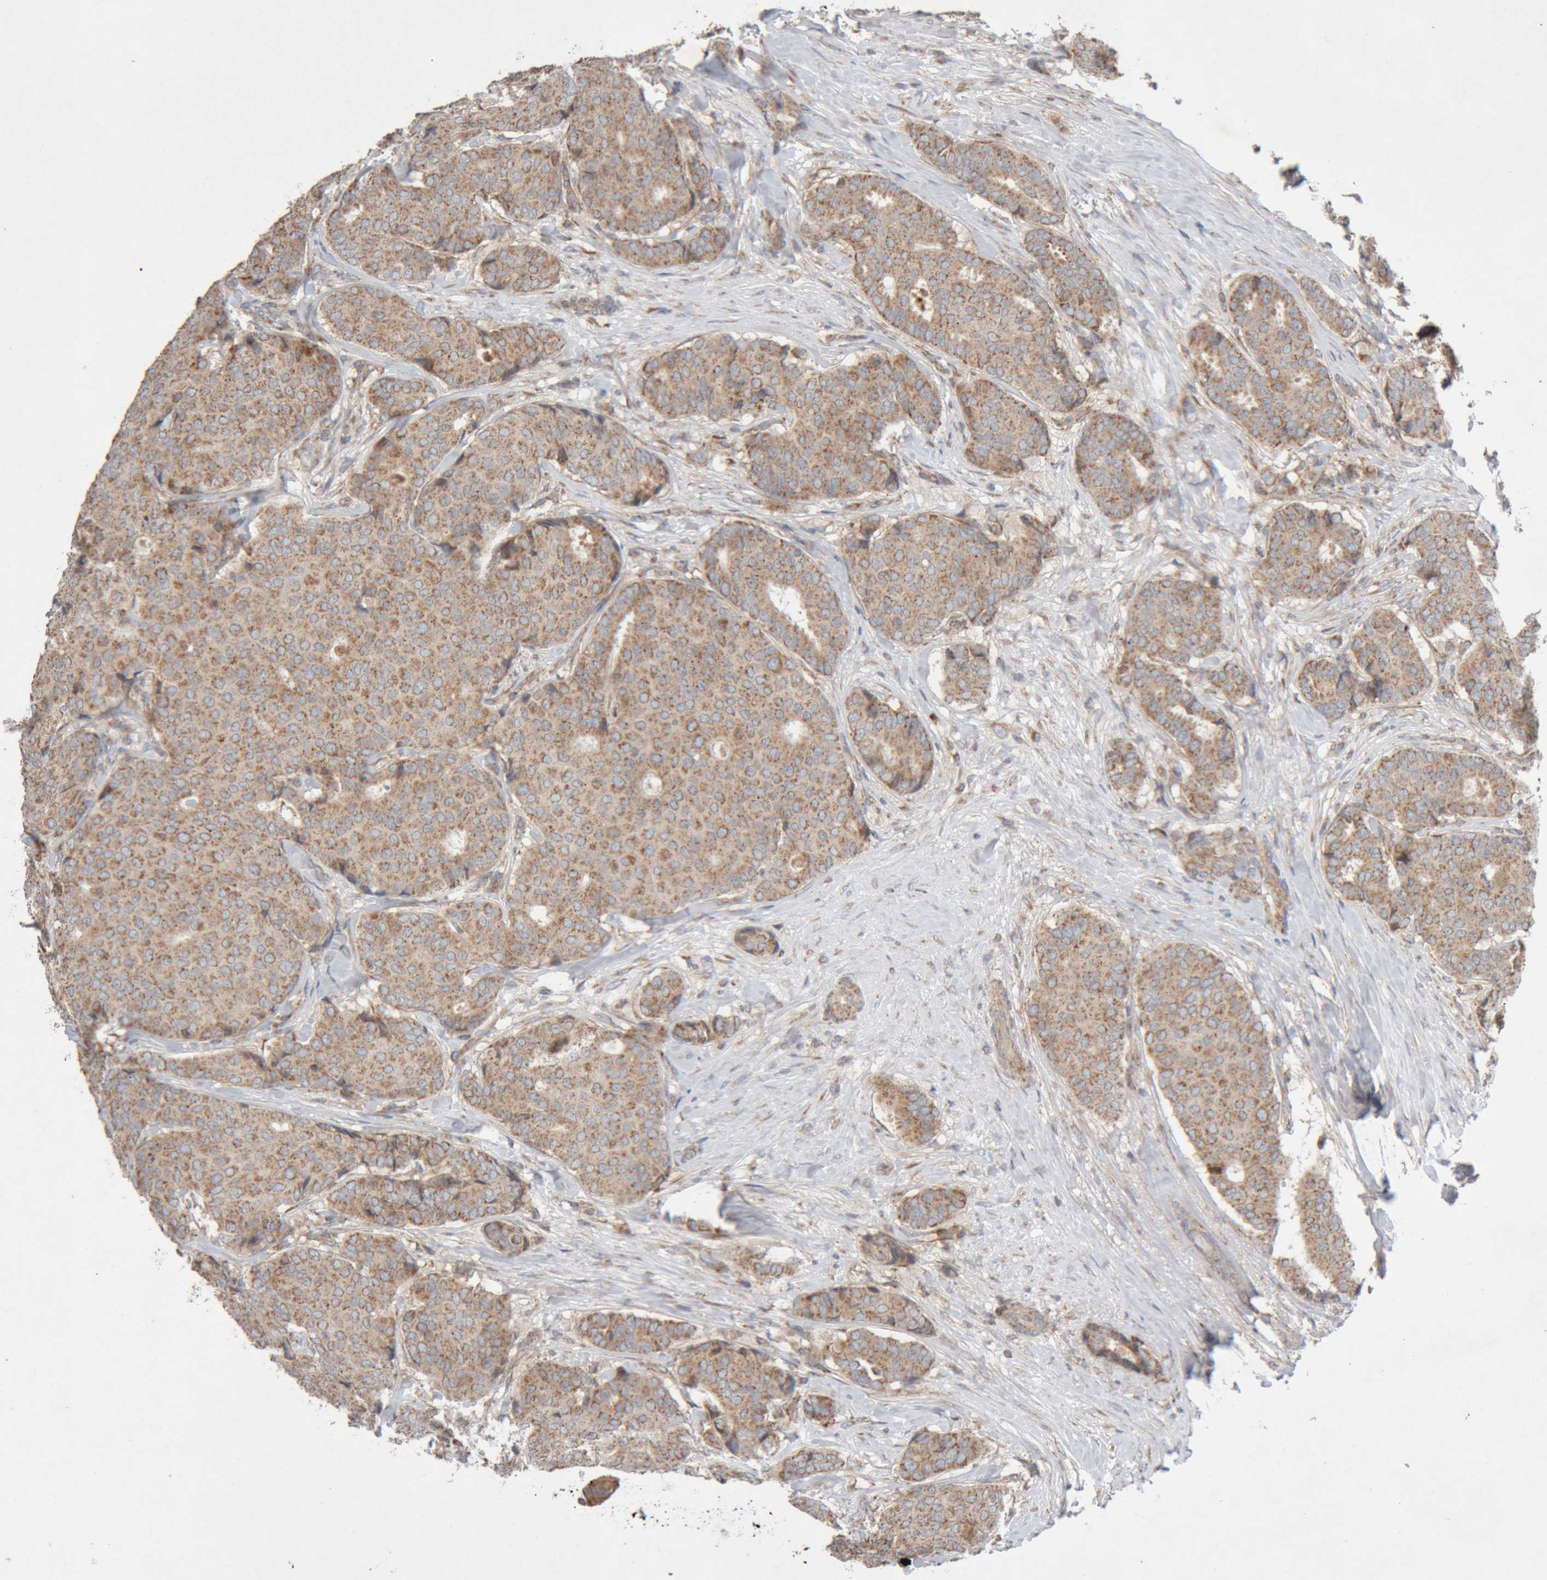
{"staining": {"intensity": "moderate", "quantity": ">75%", "location": "cytoplasmic/membranous"}, "tissue": "breast cancer", "cell_type": "Tumor cells", "image_type": "cancer", "snomed": [{"axis": "morphology", "description": "Duct carcinoma"}, {"axis": "topography", "description": "Breast"}], "caption": "Immunohistochemistry (IHC) staining of breast cancer (infiltrating ductal carcinoma), which displays medium levels of moderate cytoplasmic/membranous expression in about >75% of tumor cells indicating moderate cytoplasmic/membranous protein positivity. The staining was performed using DAB (3,3'-diaminobenzidine) (brown) for protein detection and nuclei were counterstained in hematoxylin (blue).", "gene": "KIF21B", "patient": {"sex": "female", "age": 75}}